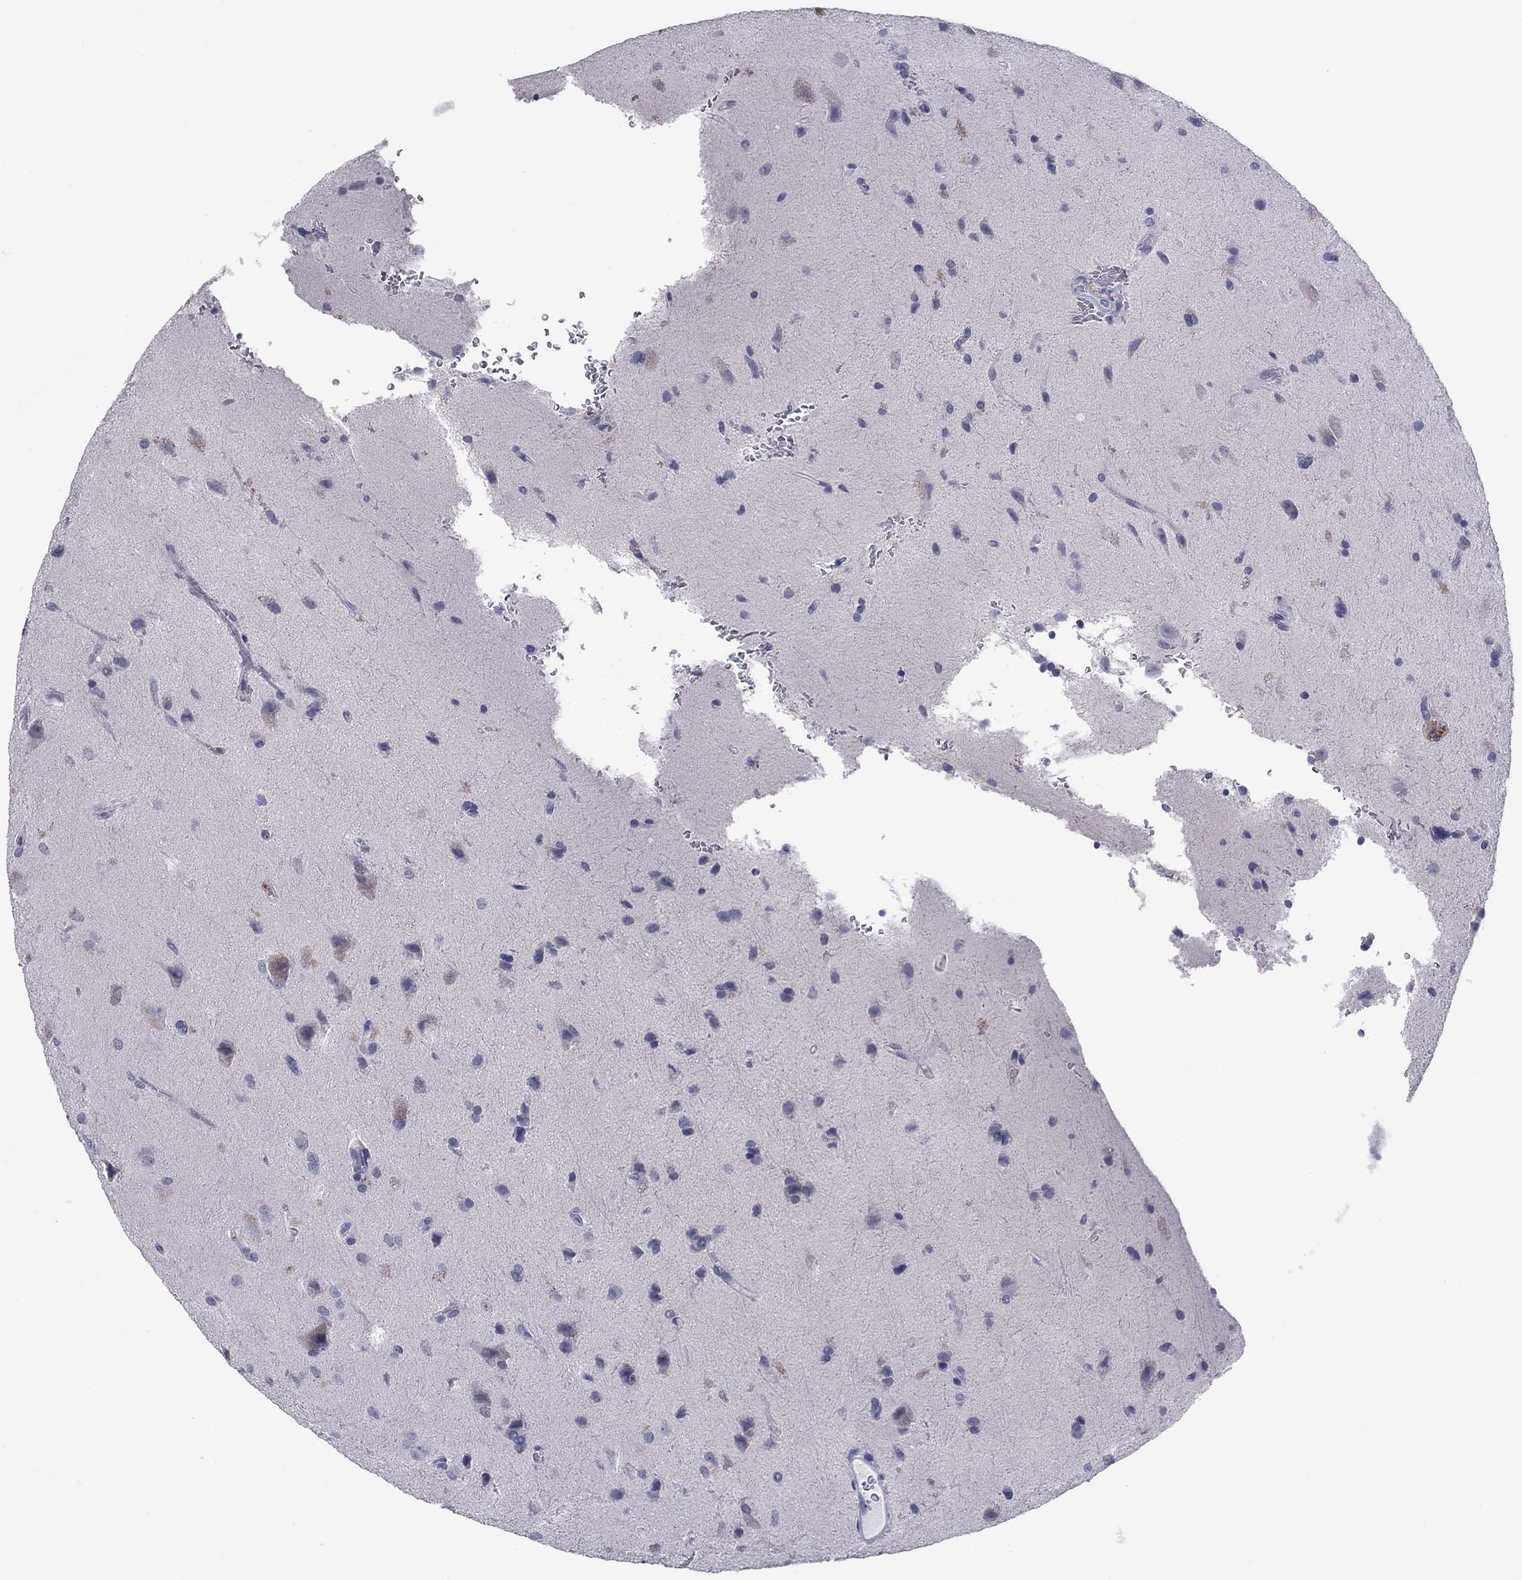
{"staining": {"intensity": "negative", "quantity": "none", "location": "none"}, "tissue": "glioma", "cell_type": "Tumor cells", "image_type": "cancer", "snomed": [{"axis": "morphology", "description": "Glioma, malignant, Low grade"}, {"axis": "topography", "description": "Brain"}], "caption": "There is no significant staining in tumor cells of glioma.", "gene": "TCFL5", "patient": {"sex": "male", "age": 58}}